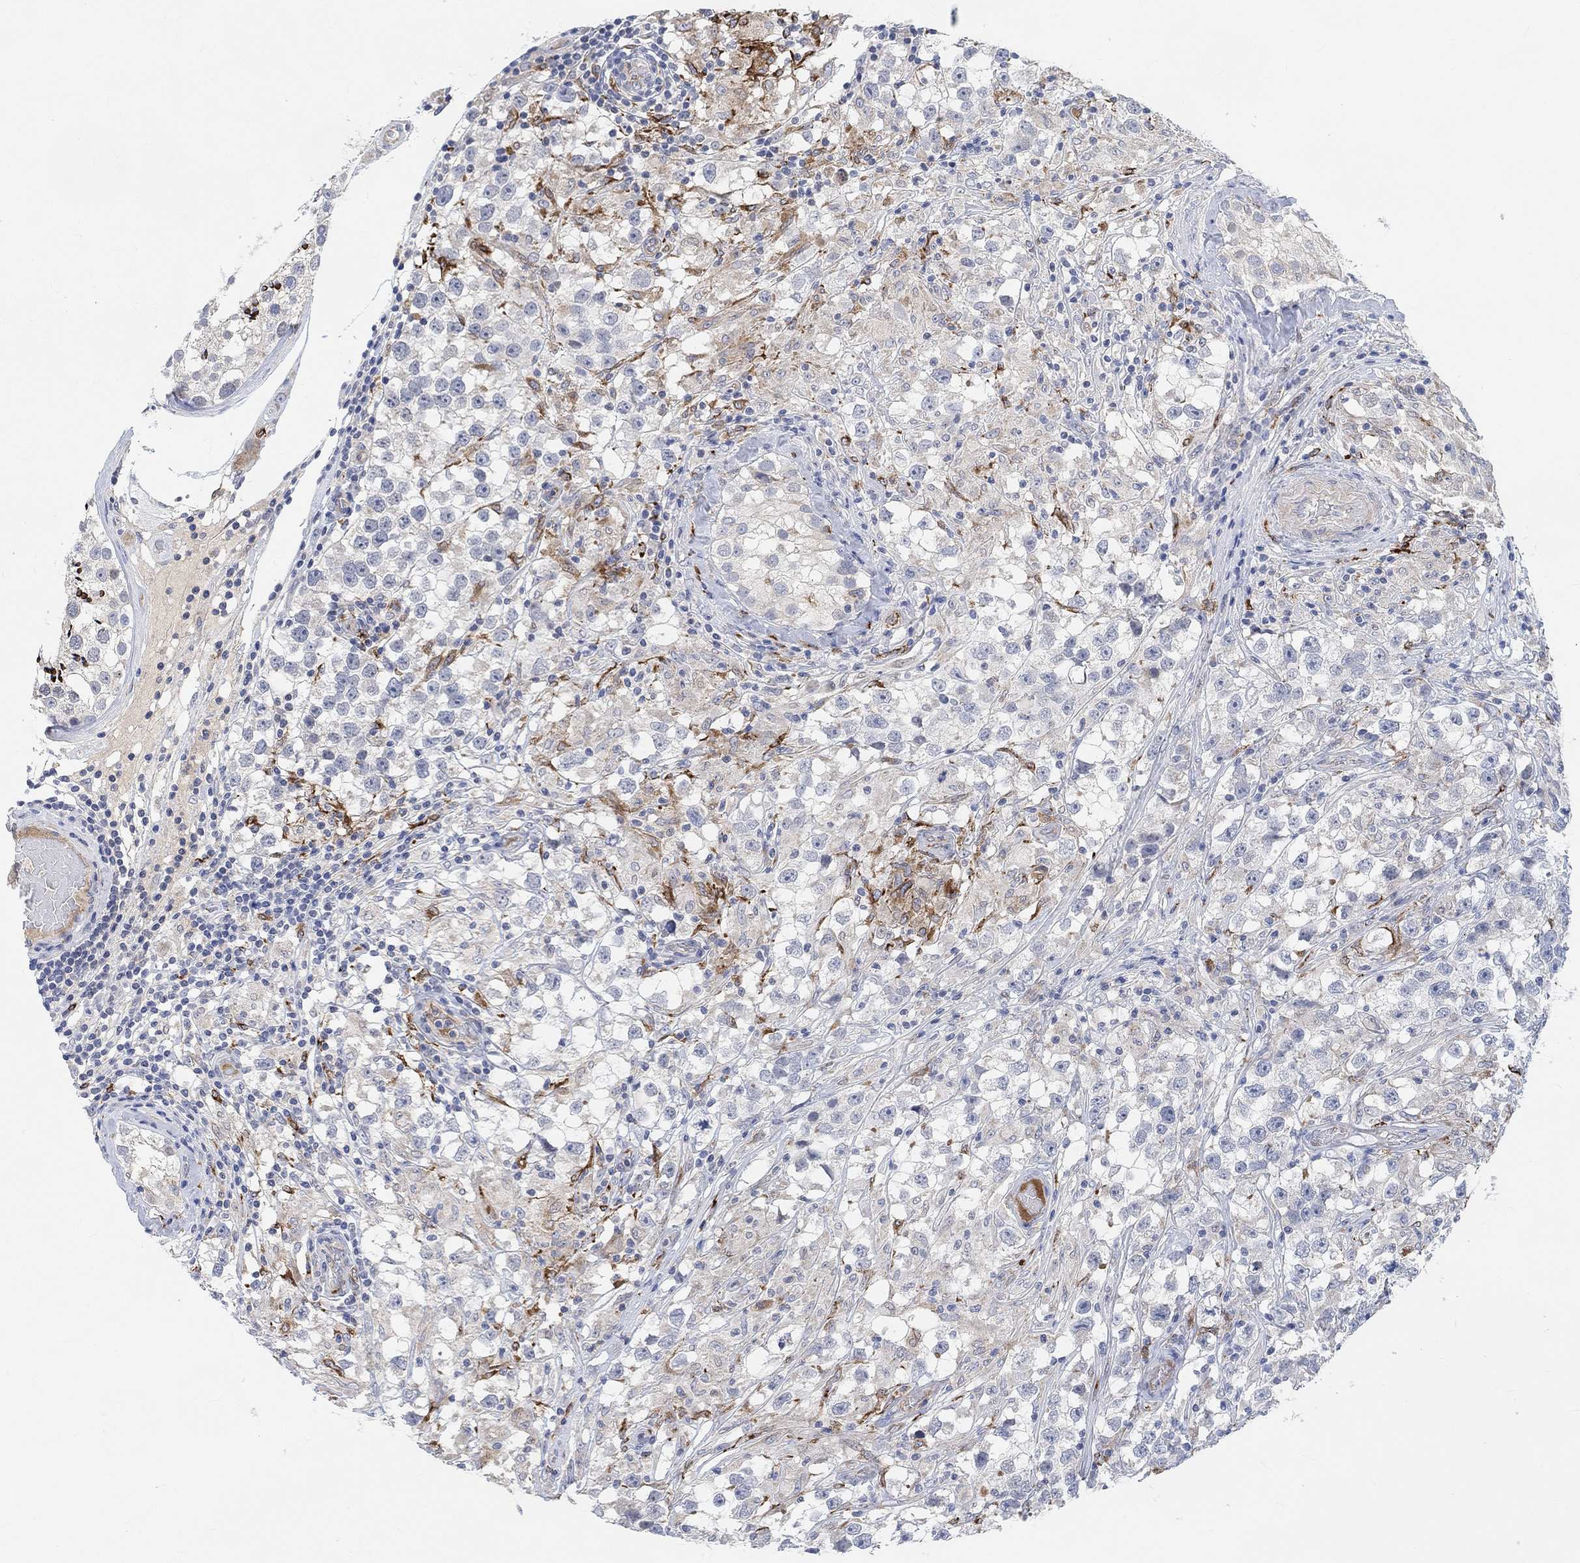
{"staining": {"intensity": "negative", "quantity": "none", "location": "none"}, "tissue": "testis cancer", "cell_type": "Tumor cells", "image_type": "cancer", "snomed": [{"axis": "morphology", "description": "Seminoma, NOS"}, {"axis": "topography", "description": "Testis"}], "caption": "High magnification brightfield microscopy of testis seminoma stained with DAB (3,3'-diaminobenzidine) (brown) and counterstained with hematoxylin (blue): tumor cells show no significant positivity.", "gene": "HCRTR1", "patient": {"sex": "male", "age": 46}}